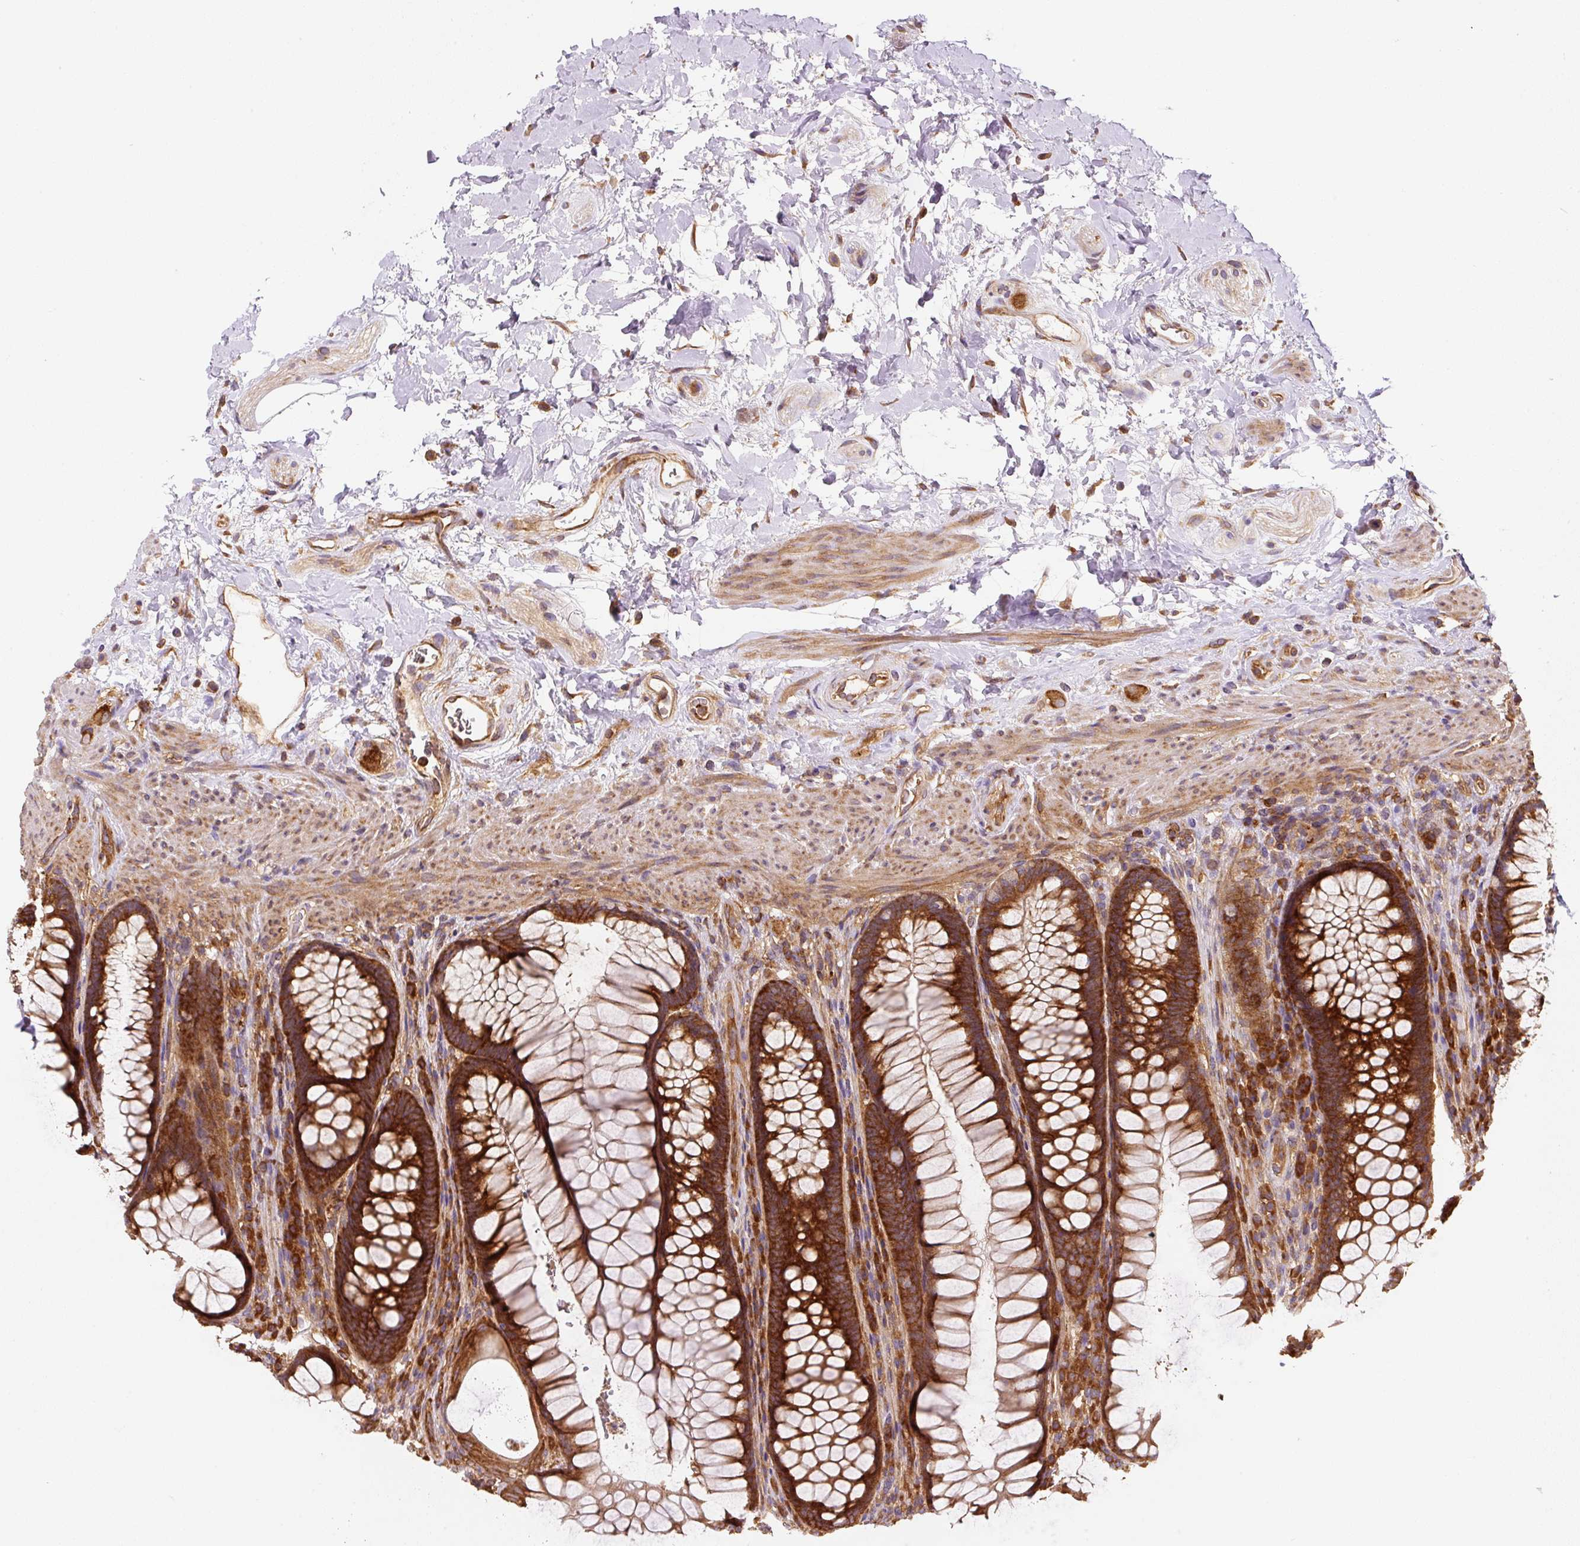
{"staining": {"intensity": "strong", "quantity": ">75%", "location": "cytoplasmic/membranous"}, "tissue": "rectum", "cell_type": "Glandular cells", "image_type": "normal", "snomed": [{"axis": "morphology", "description": "Normal tissue, NOS"}, {"axis": "topography", "description": "Rectum"}], "caption": "Brown immunohistochemical staining in unremarkable rectum displays strong cytoplasmic/membranous expression in approximately >75% of glandular cells.", "gene": "EIF2S2", "patient": {"sex": "male", "age": 53}}